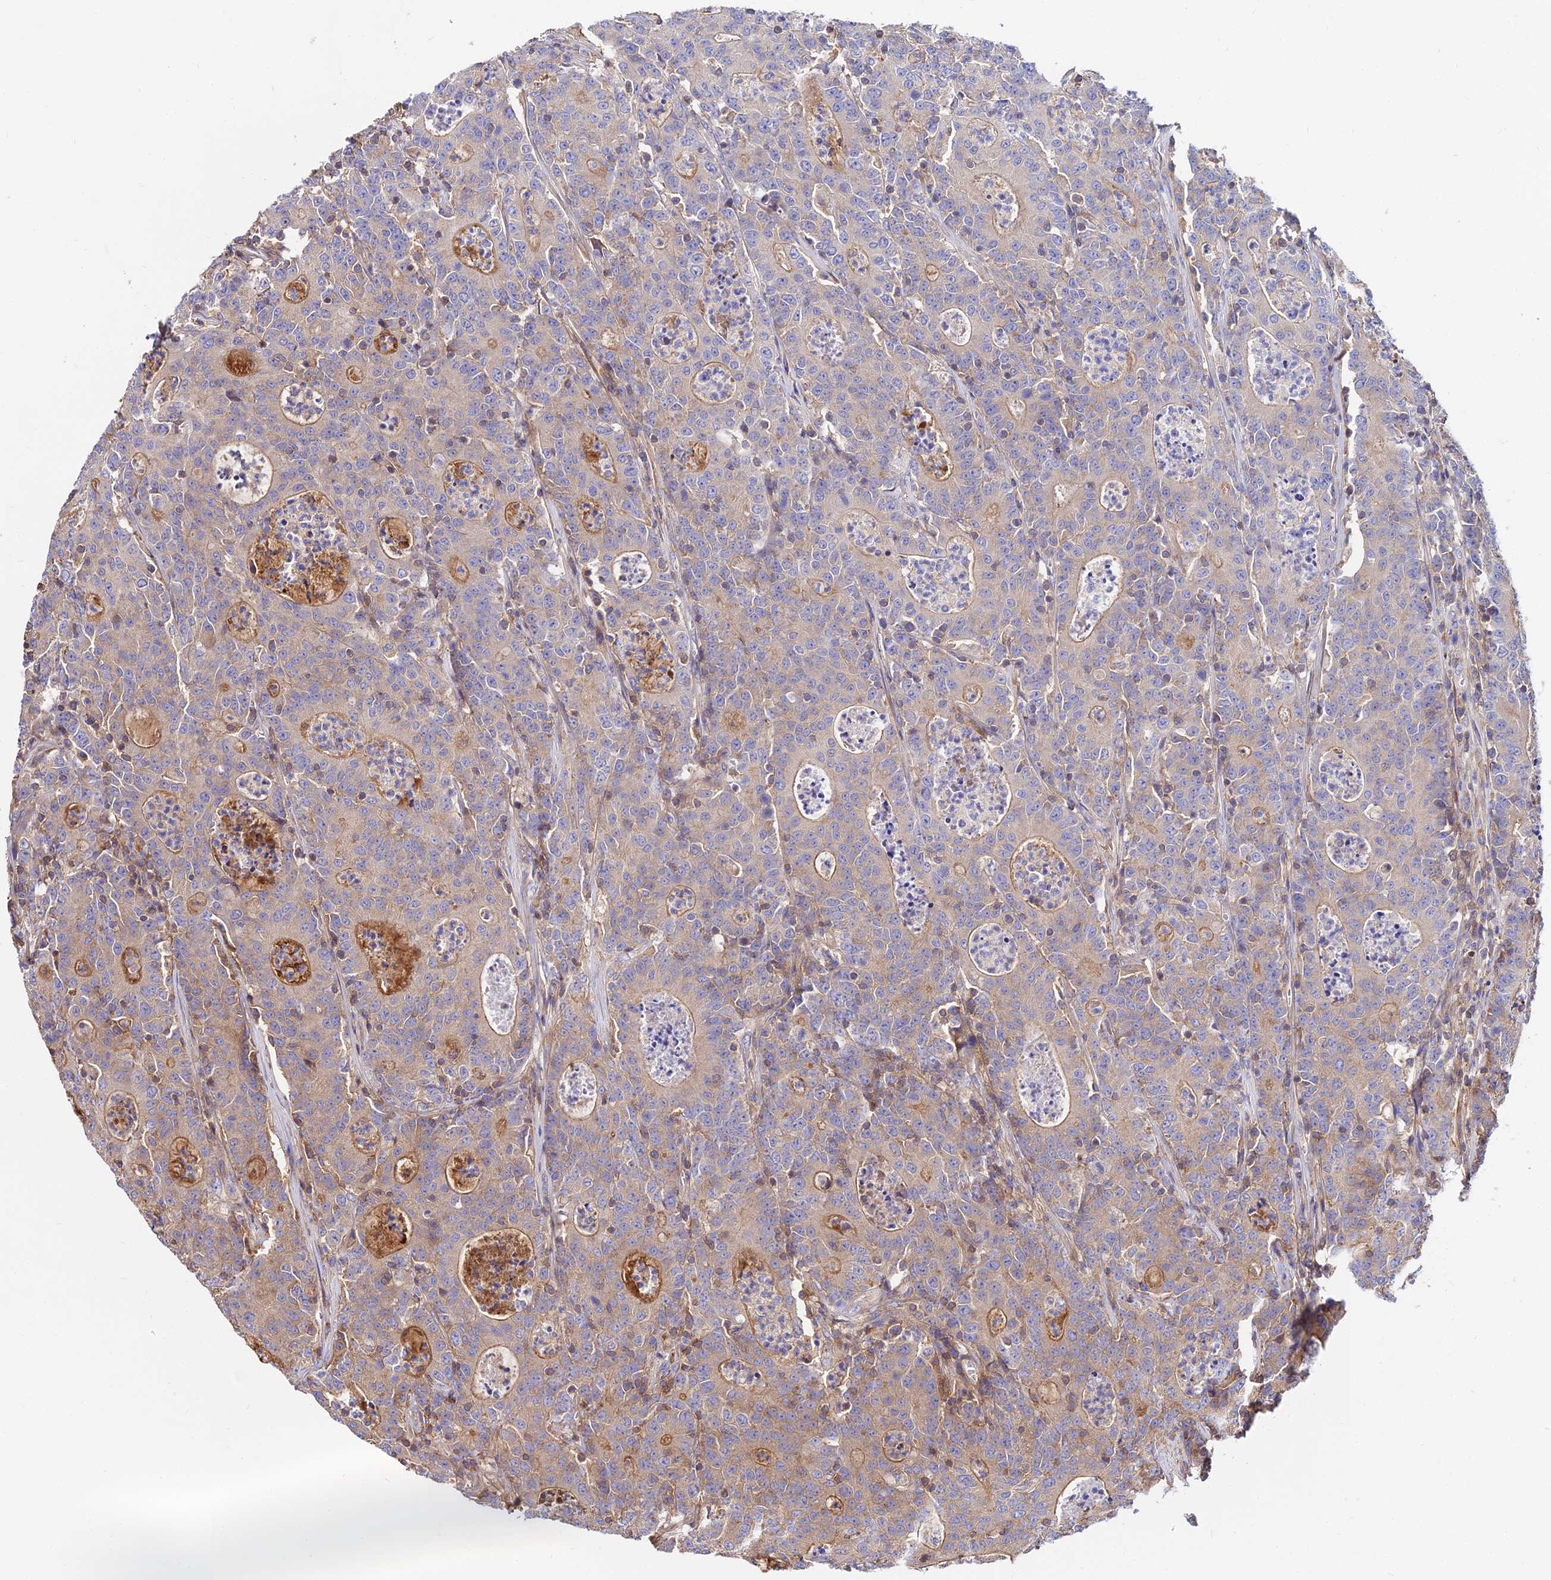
{"staining": {"intensity": "moderate", "quantity": "<25%", "location": "cytoplasmic/membranous"}, "tissue": "colorectal cancer", "cell_type": "Tumor cells", "image_type": "cancer", "snomed": [{"axis": "morphology", "description": "Adenocarcinoma, NOS"}, {"axis": "topography", "description": "Colon"}], "caption": "A low amount of moderate cytoplasmic/membranous positivity is identified in approximately <25% of tumor cells in colorectal adenocarcinoma tissue.", "gene": "PYM1", "patient": {"sex": "male", "age": 83}}